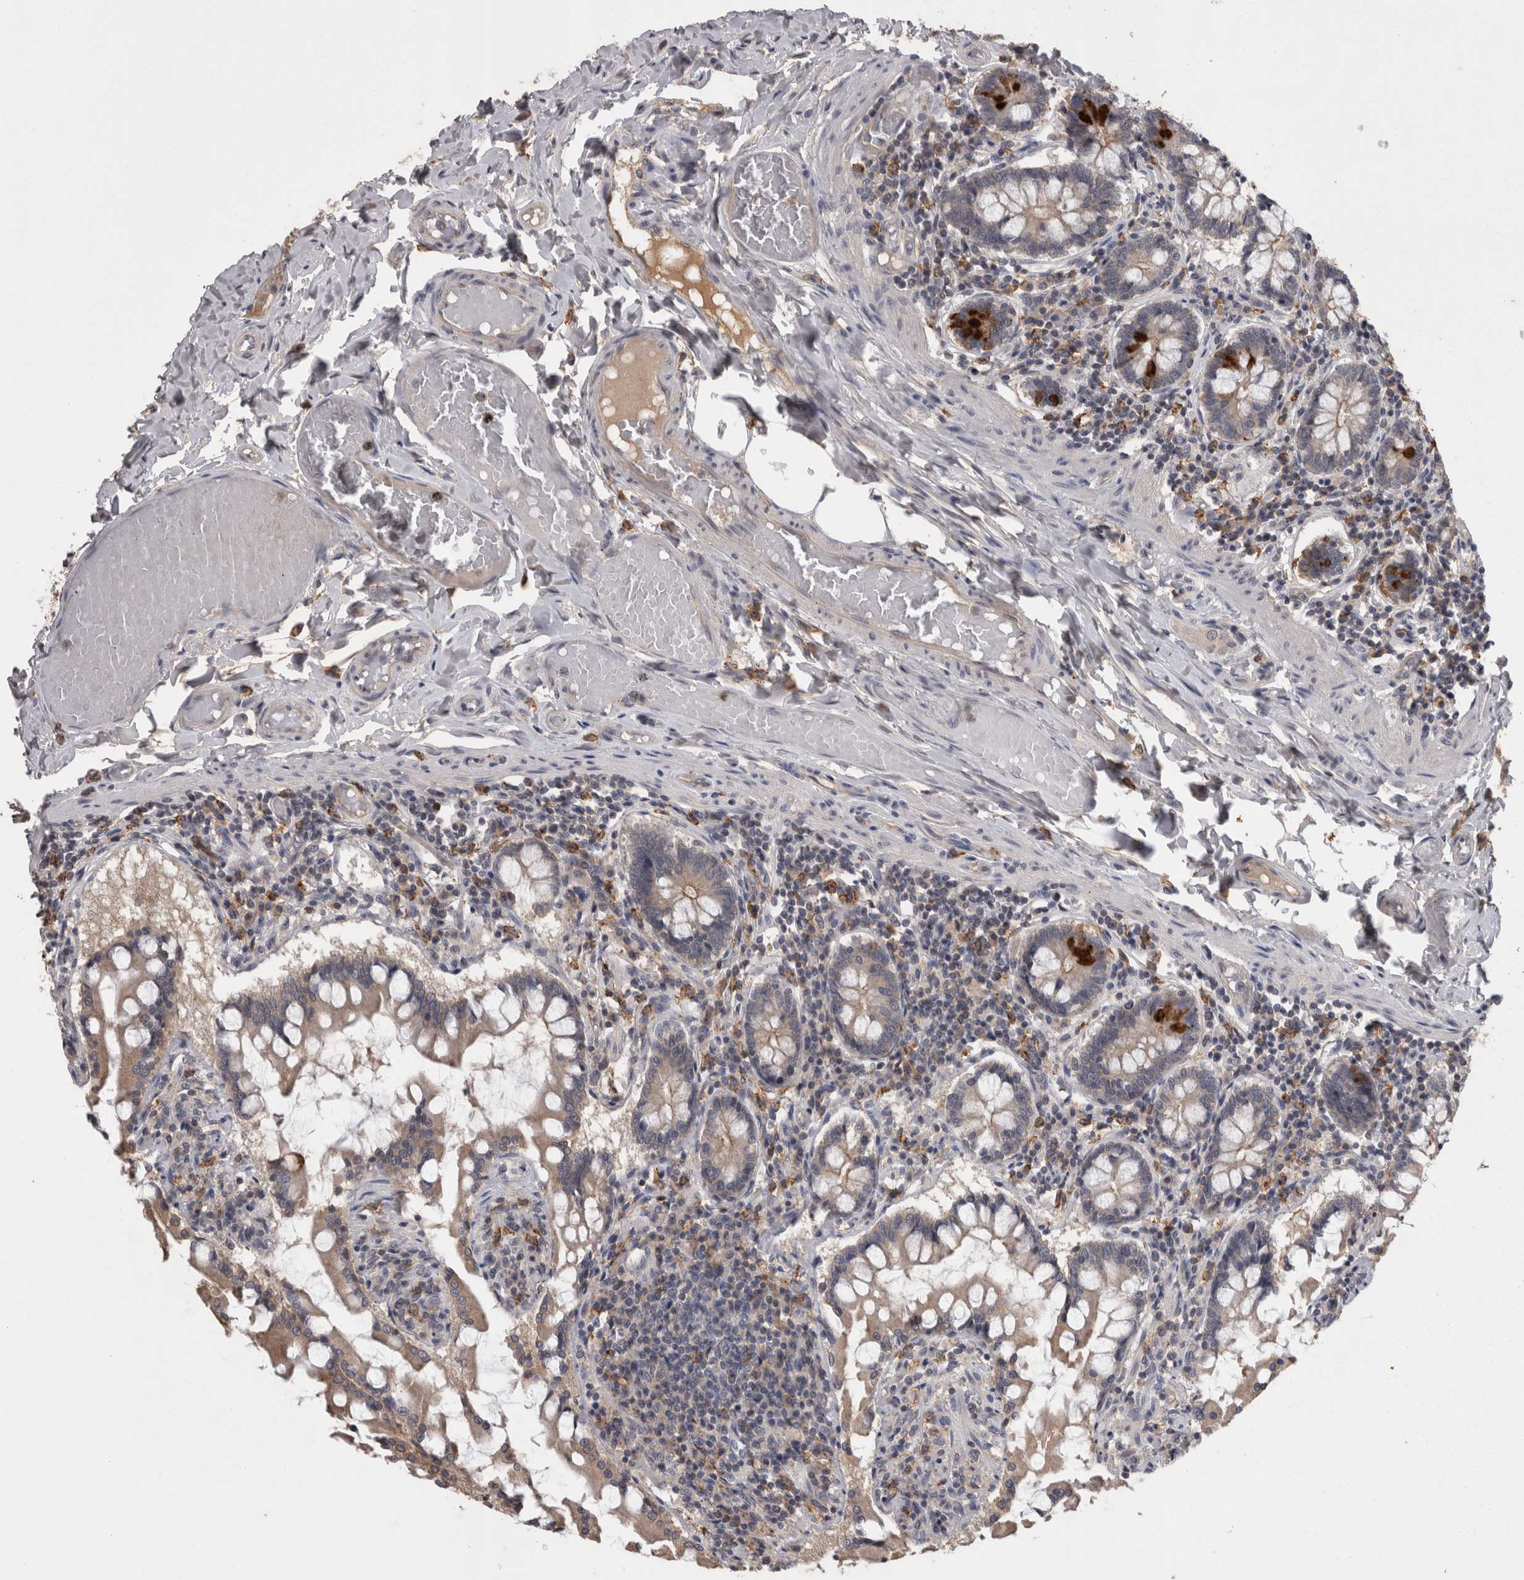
{"staining": {"intensity": "strong", "quantity": "<25%", "location": "cytoplasmic/membranous"}, "tissue": "small intestine", "cell_type": "Glandular cells", "image_type": "normal", "snomed": [{"axis": "morphology", "description": "Normal tissue, NOS"}, {"axis": "topography", "description": "Small intestine"}], "caption": "Strong cytoplasmic/membranous expression is present in about <25% of glandular cells in unremarkable small intestine. (Stains: DAB (3,3'-diaminobenzidine) in brown, nuclei in blue, Microscopy: brightfield microscopy at high magnification).", "gene": "PON3", "patient": {"sex": "male", "age": 41}}